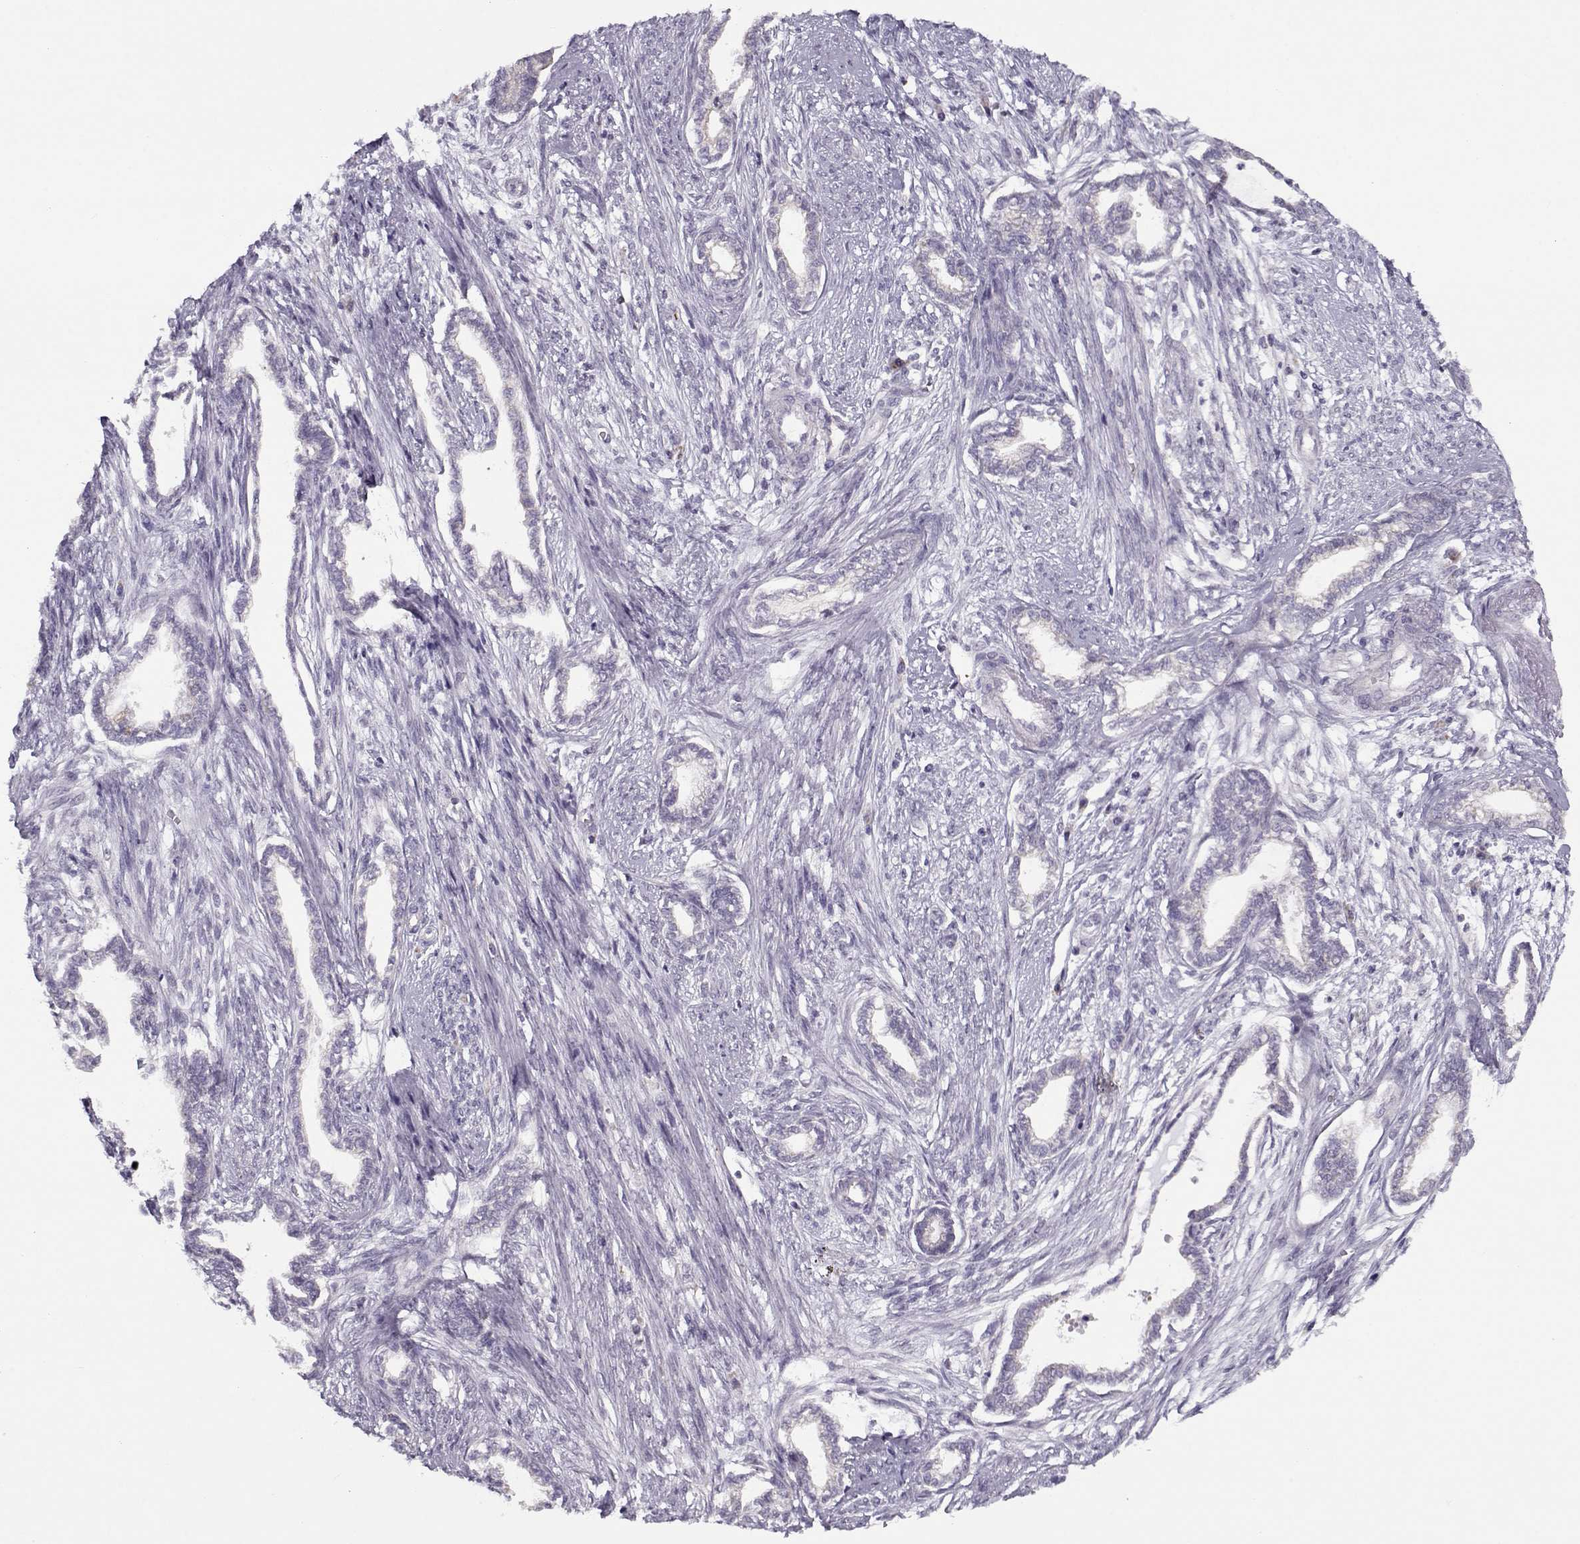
{"staining": {"intensity": "negative", "quantity": "none", "location": "none"}, "tissue": "cervical cancer", "cell_type": "Tumor cells", "image_type": "cancer", "snomed": [{"axis": "morphology", "description": "Adenocarcinoma, NOS"}, {"axis": "topography", "description": "Cervix"}], "caption": "An image of cervical cancer (adenocarcinoma) stained for a protein shows no brown staining in tumor cells.", "gene": "KLF17", "patient": {"sex": "female", "age": 62}}